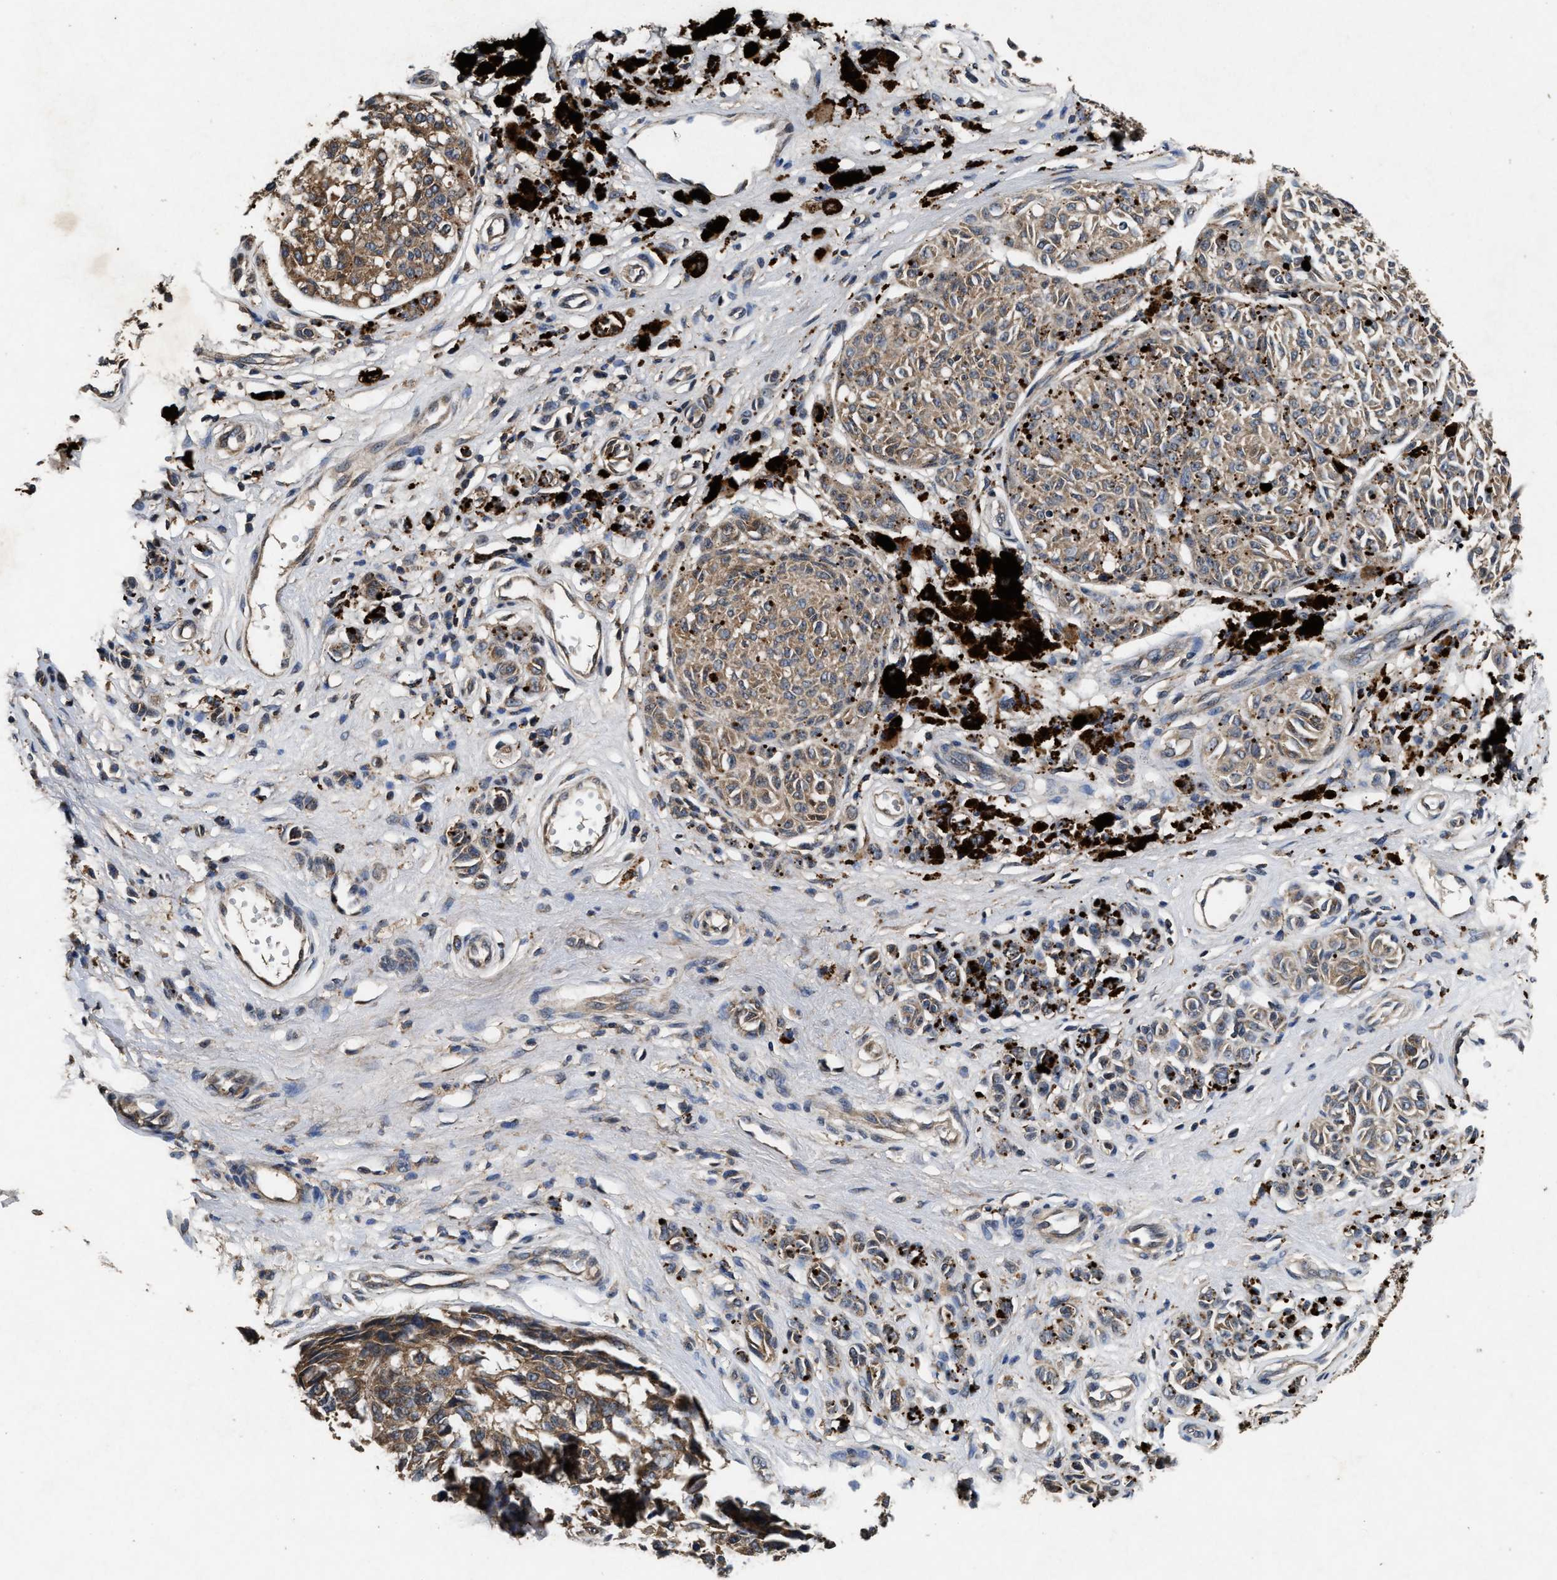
{"staining": {"intensity": "moderate", "quantity": ">75%", "location": "cytoplasmic/membranous"}, "tissue": "melanoma", "cell_type": "Tumor cells", "image_type": "cancer", "snomed": [{"axis": "morphology", "description": "Malignant melanoma, NOS"}, {"axis": "topography", "description": "Skin"}], "caption": "High-magnification brightfield microscopy of melanoma stained with DAB (brown) and counterstained with hematoxylin (blue). tumor cells exhibit moderate cytoplasmic/membranous positivity is identified in approximately>75% of cells.", "gene": "PDAP1", "patient": {"sex": "female", "age": 64}}